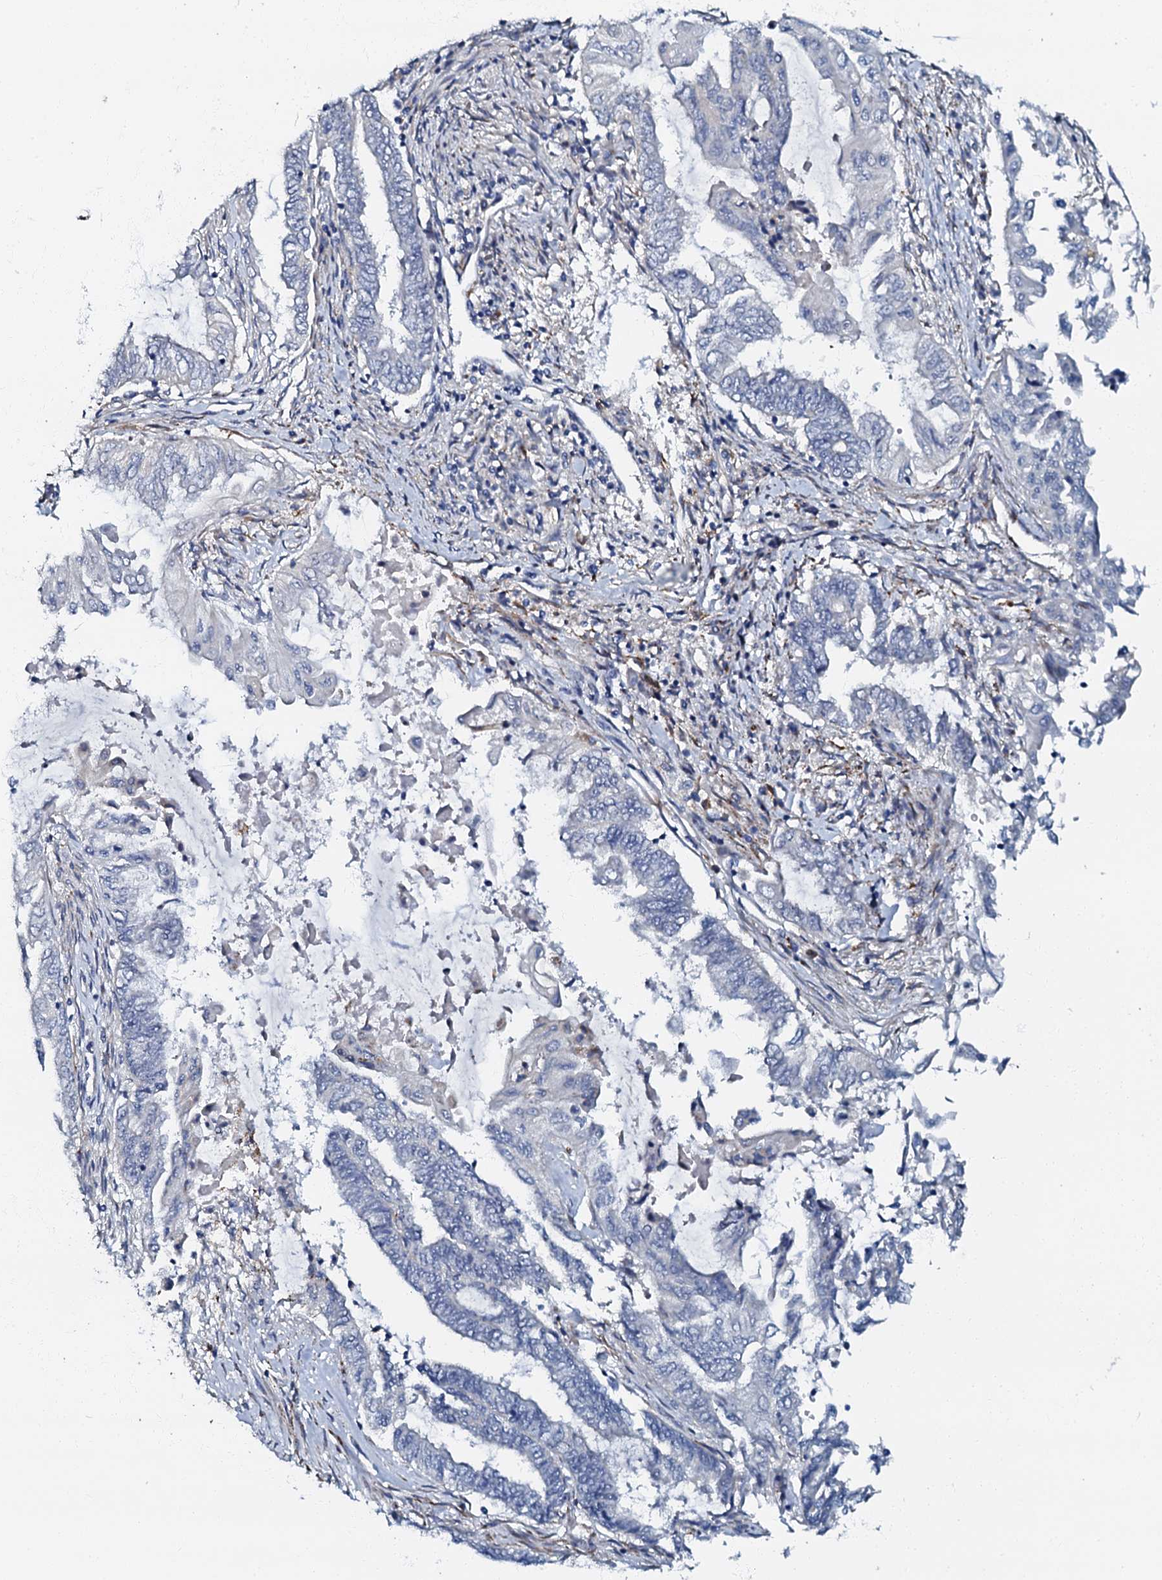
{"staining": {"intensity": "negative", "quantity": "none", "location": "none"}, "tissue": "endometrial cancer", "cell_type": "Tumor cells", "image_type": "cancer", "snomed": [{"axis": "morphology", "description": "Adenocarcinoma, NOS"}, {"axis": "topography", "description": "Uterus"}, {"axis": "topography", "description": "Endometrium"}], "caption": "This is a photomicrograph of IHC staining of endometrial cancer, which shows no expression in tumor cells.", "gene": "OLAH", "patient": {"sex": "female", "age": 70}}